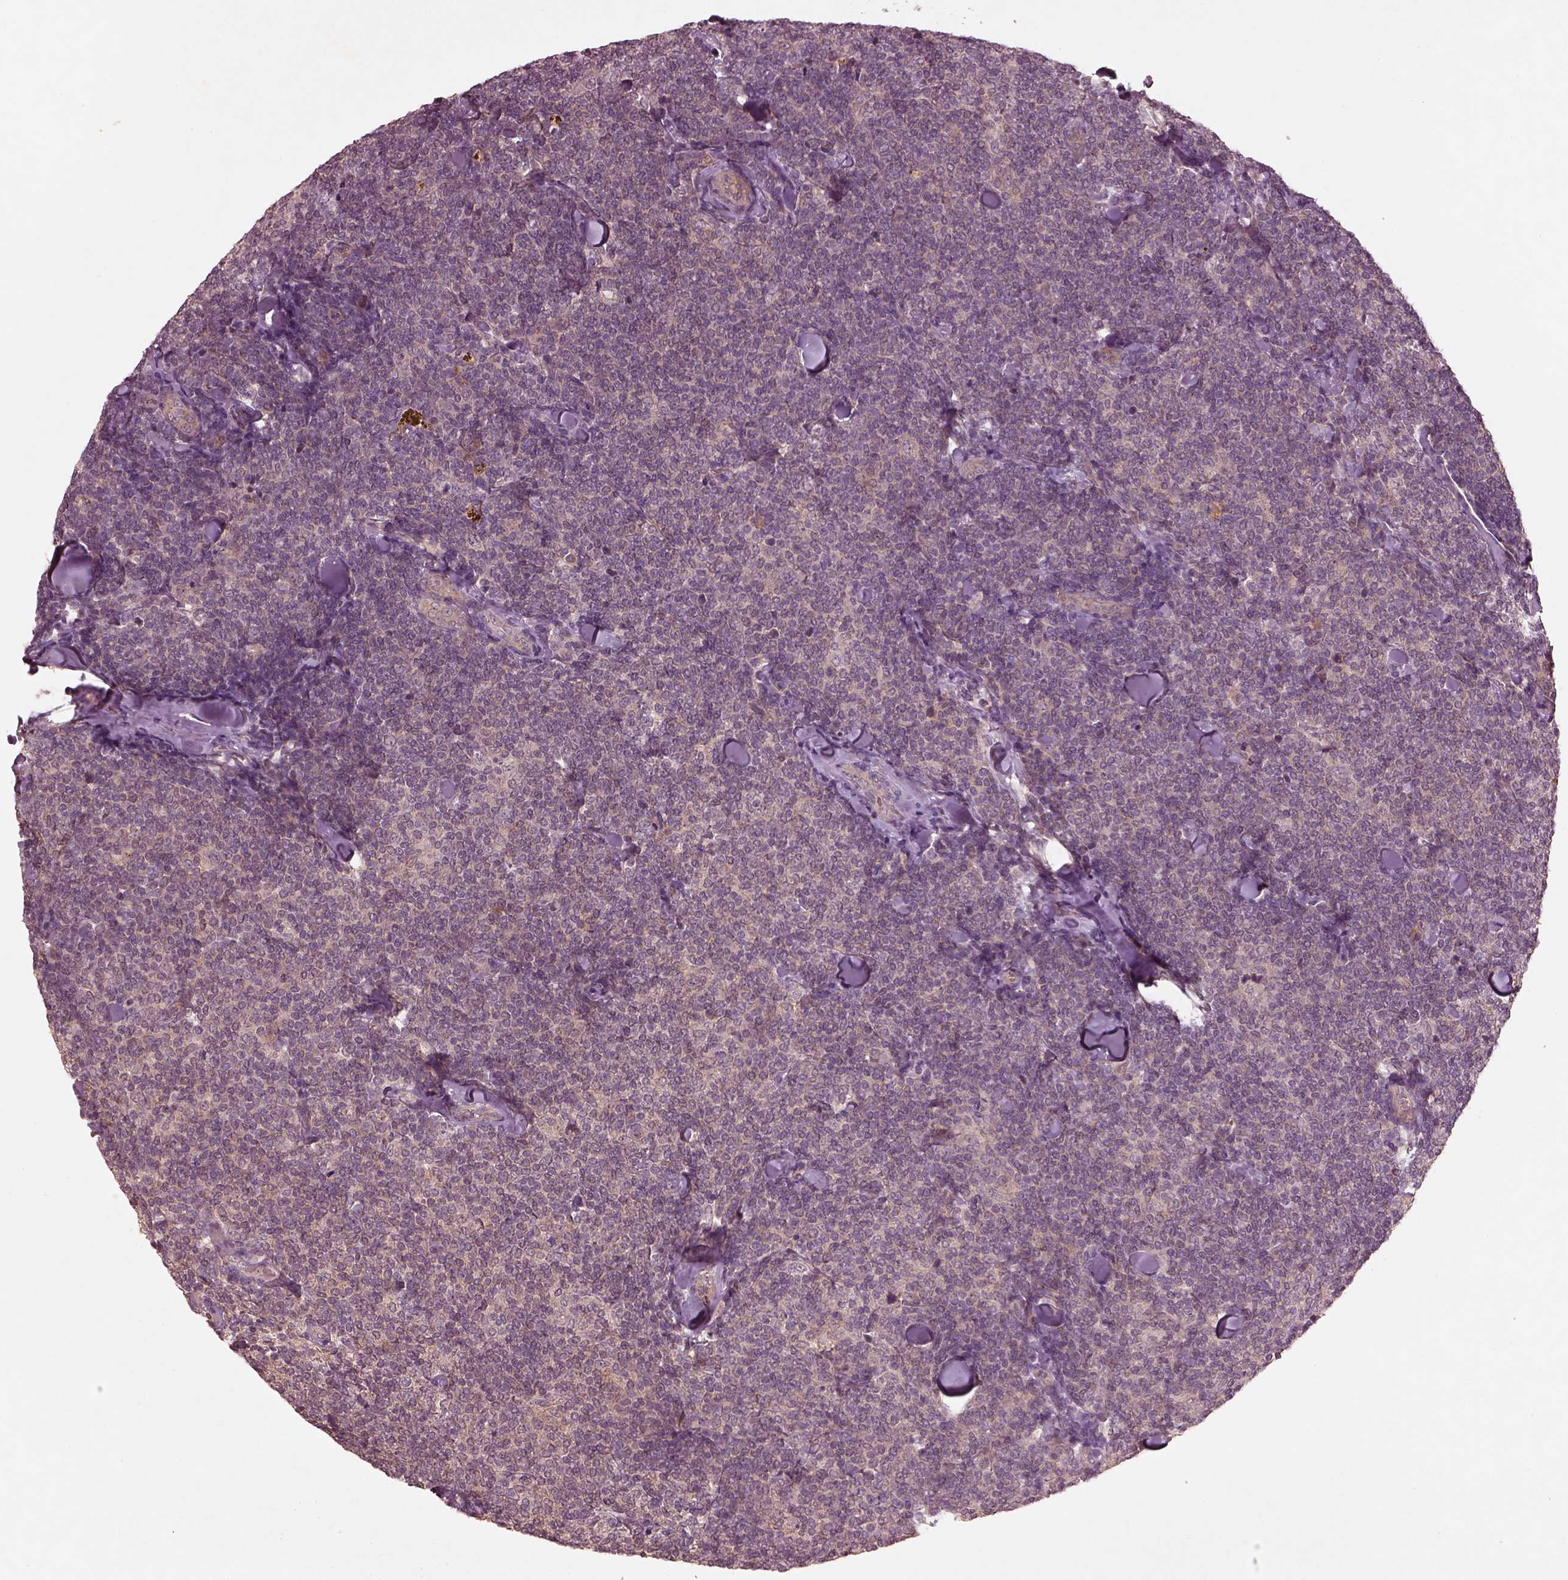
{"staining": {"intensity": "weak", "quantity": ">75%", "location": "cytoplasmic/membranous"}, "tissue": "lymphoma", "cell_type": "Tumor cells", "image_type": "cancer", "snomed": [{"axis": "morphology", "description": "Malignant lymphoma, non-Hodgkin's type, Low grade"}, {"axis": "topography", "description": "Lymph node"}], "caption": "Lymphoma was stained to show a protein in brown. There is low levels of weak cytoplasmic/membranous expression in about >75% of tumor cells.", "gene": "FAM234A", "patient": {"sex": "female", "age": 56}}